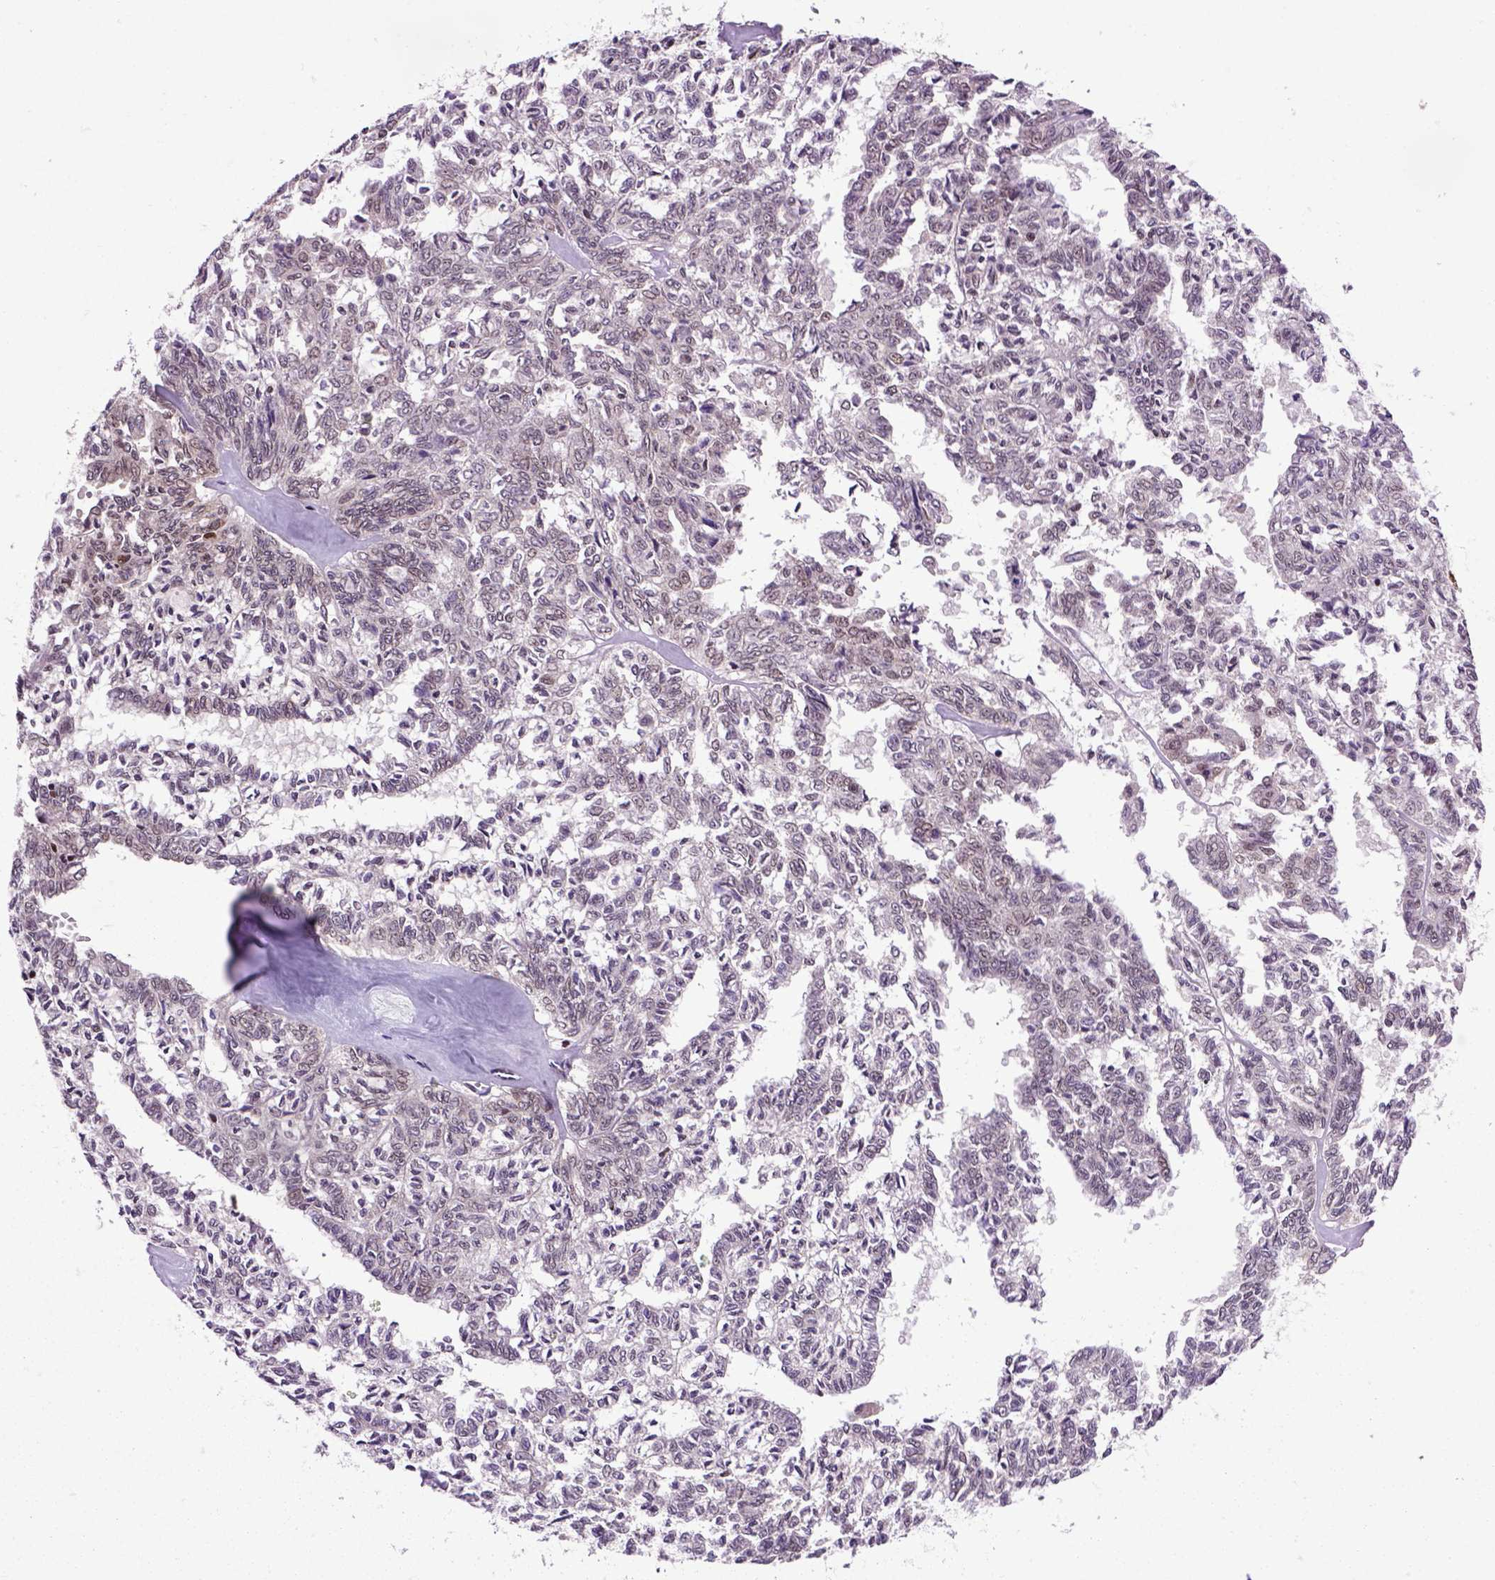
{"staining": {"intensity": "negative", "quantity": "none", "location": "none"}, "tissue": "ovarian cancer", "cell_type": "Tumor cells", "image_type": "cancer", "snomed": [{"axis": "morphology", "description": "Cystadenocarcinoma, serous, NOS"}, {"axis": "topography", "description": "Ovary"}], "caption": "Immunohistochemistry photomicrograph of neoplastic tissue: human ovarian cancer (serous cystadenocarcinoma) stained with DAB (3,3'-diaminobenzidine) reveals no significant protein positivity in tumor cells.", "gene": "CELF1", "patient": {"sex": "female", "age": 71}}